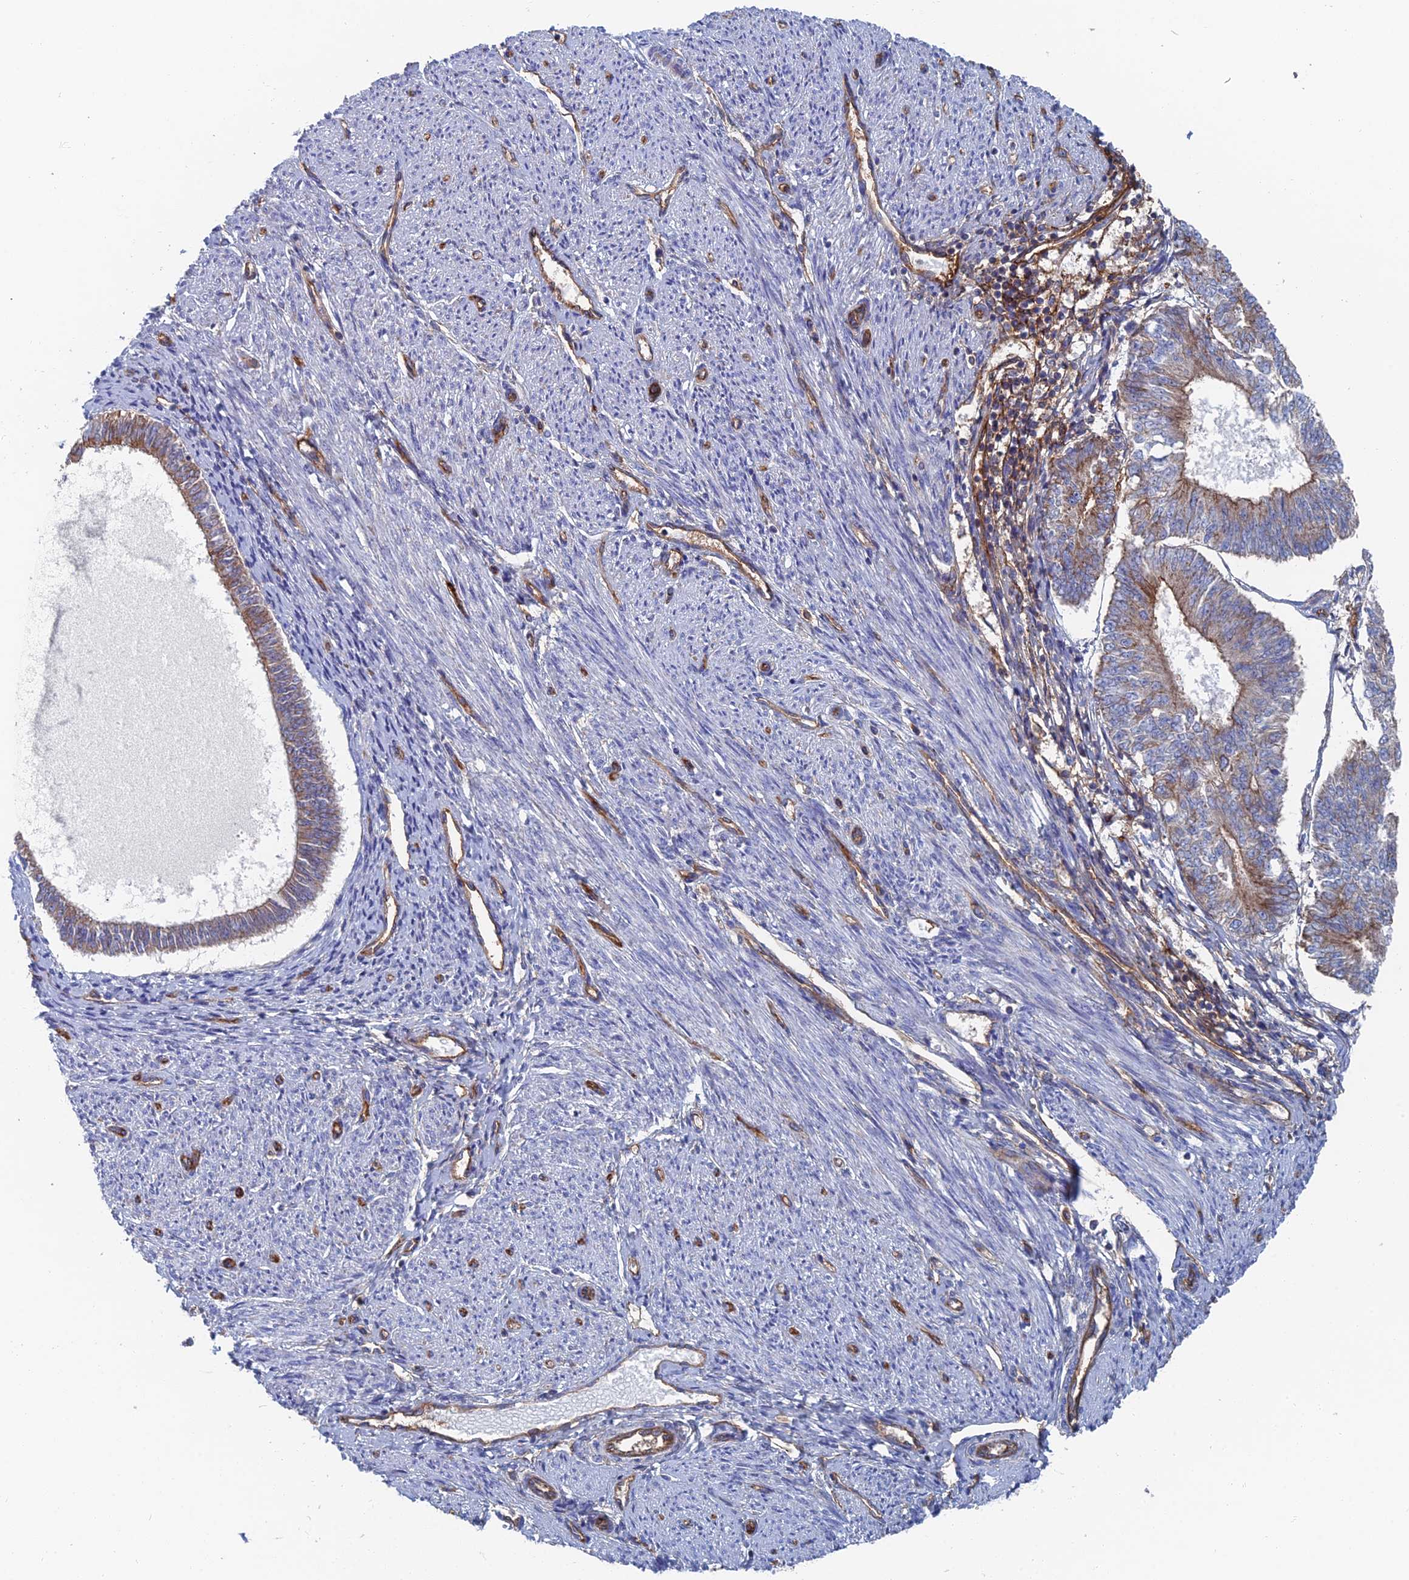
{"staining": {"intensity": "weak", "quantity": "25%-75%", "location": "cytoplasmic/membranous"}, "tissue": "endometrial cancer", "cell_type": "Tumor cells", "image_type": "cancer", "snomed": [{"axis": "morphology", "description": "Adenocarcinoma, NOS"}, {"axis": "topography", "description": "Endometrium"}], "caption": "The histopathology image shows a brown stain indicating the presence of a protein in the cytoplasmic/membranous of tumor cells in endometrial cancer (adenocarcinoma).", "gene": "SNX11", "patient": {"sex": "female", "age": 58}}